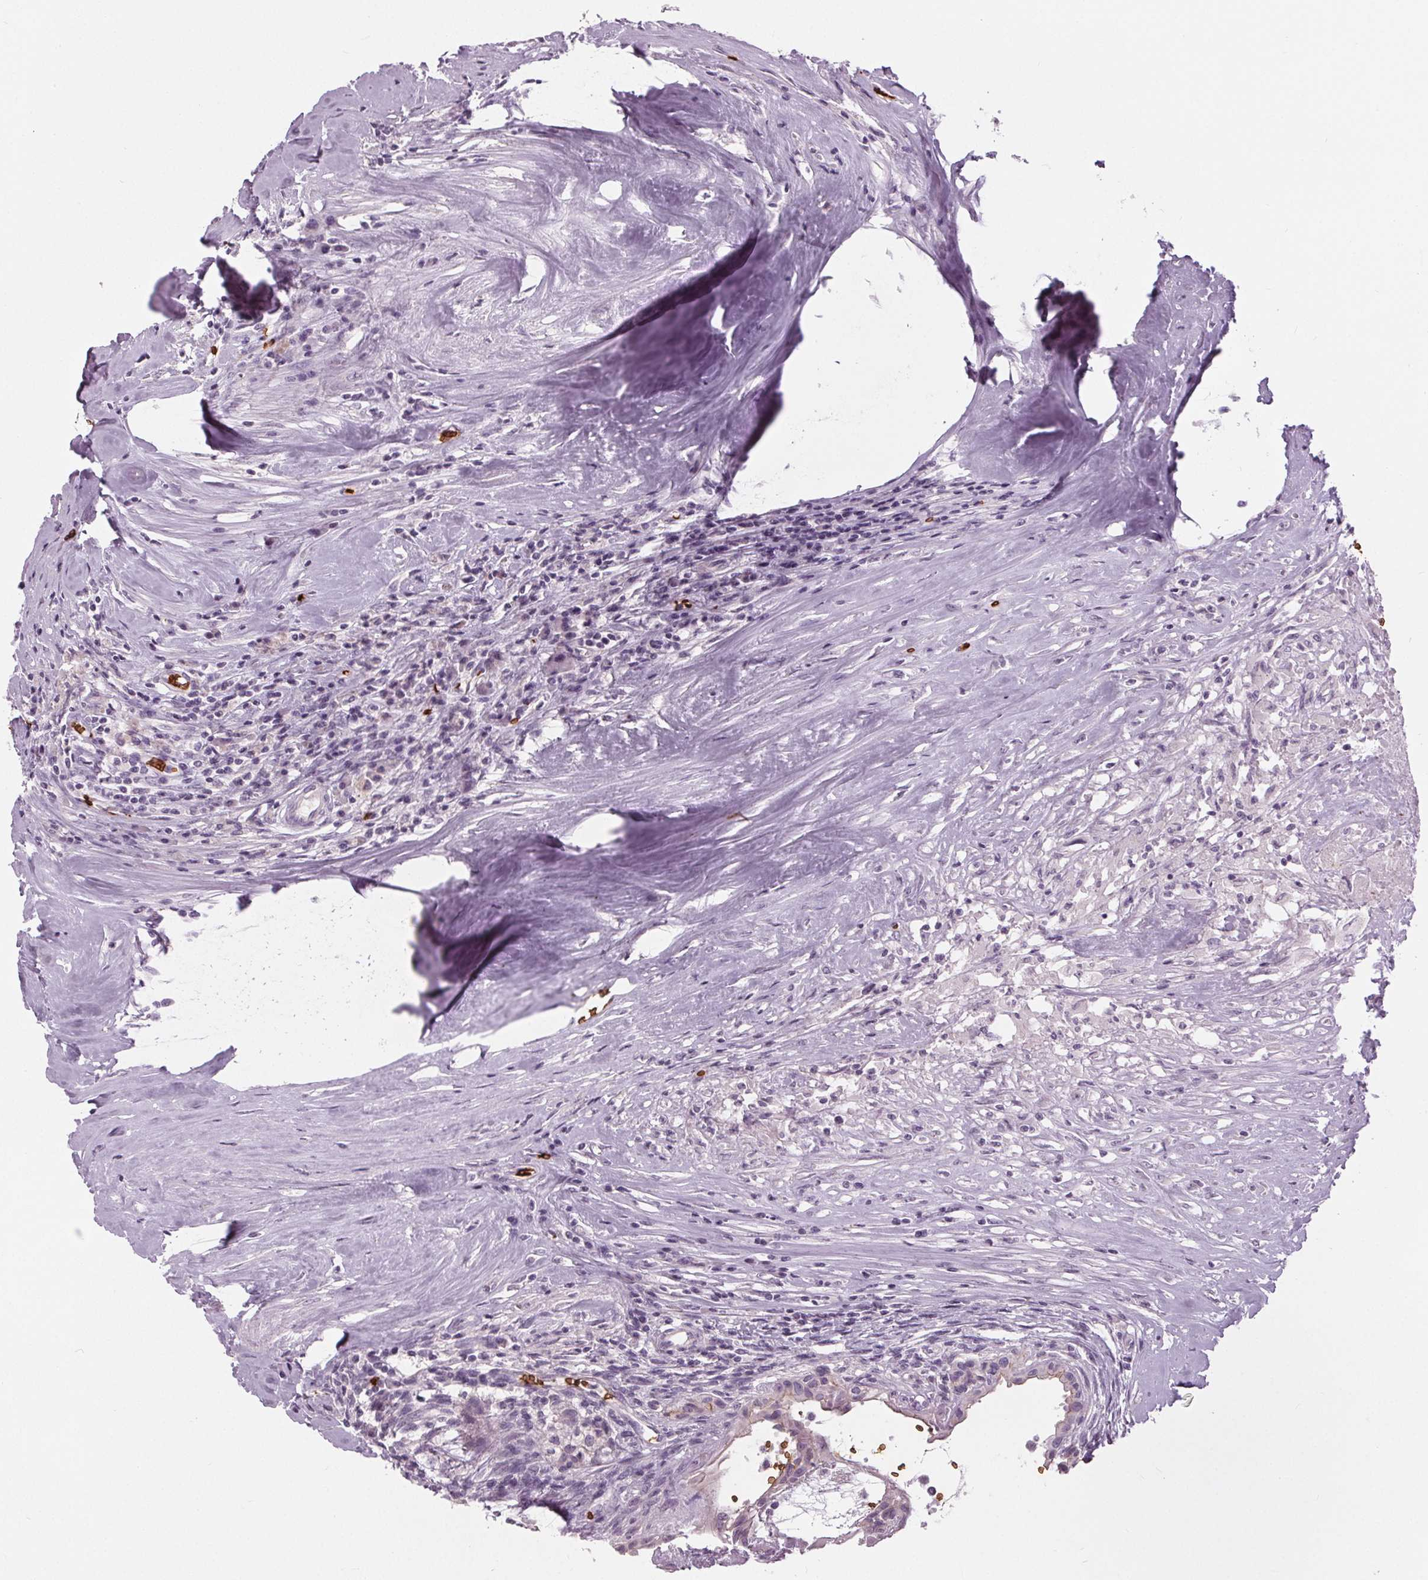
{"staining": {"intensity": "negative", "quantity": "none", "location": "none"}, "tissue": "testis cancer", "cell_type": "Tumor cells", "image_type": "cancer", "snomed": [{"axis": "morphology", "description": "Carcinoma, Embryonal, NOS"}, {"axis": "topography", "description": "Testis"}], "caption": "This photomicrograph is of testis embryonal carcinoma stained with immunohistochemistry to label a protein in brown with the nuclei are counter-stained blue. There is no staining in tumor cells. The staining is performed using DAB brown chromogen with nuclei counter-stained in using hematoxylin.", "gene": "SLC4A1", "patient": {"sex": "male", "age": 37}}